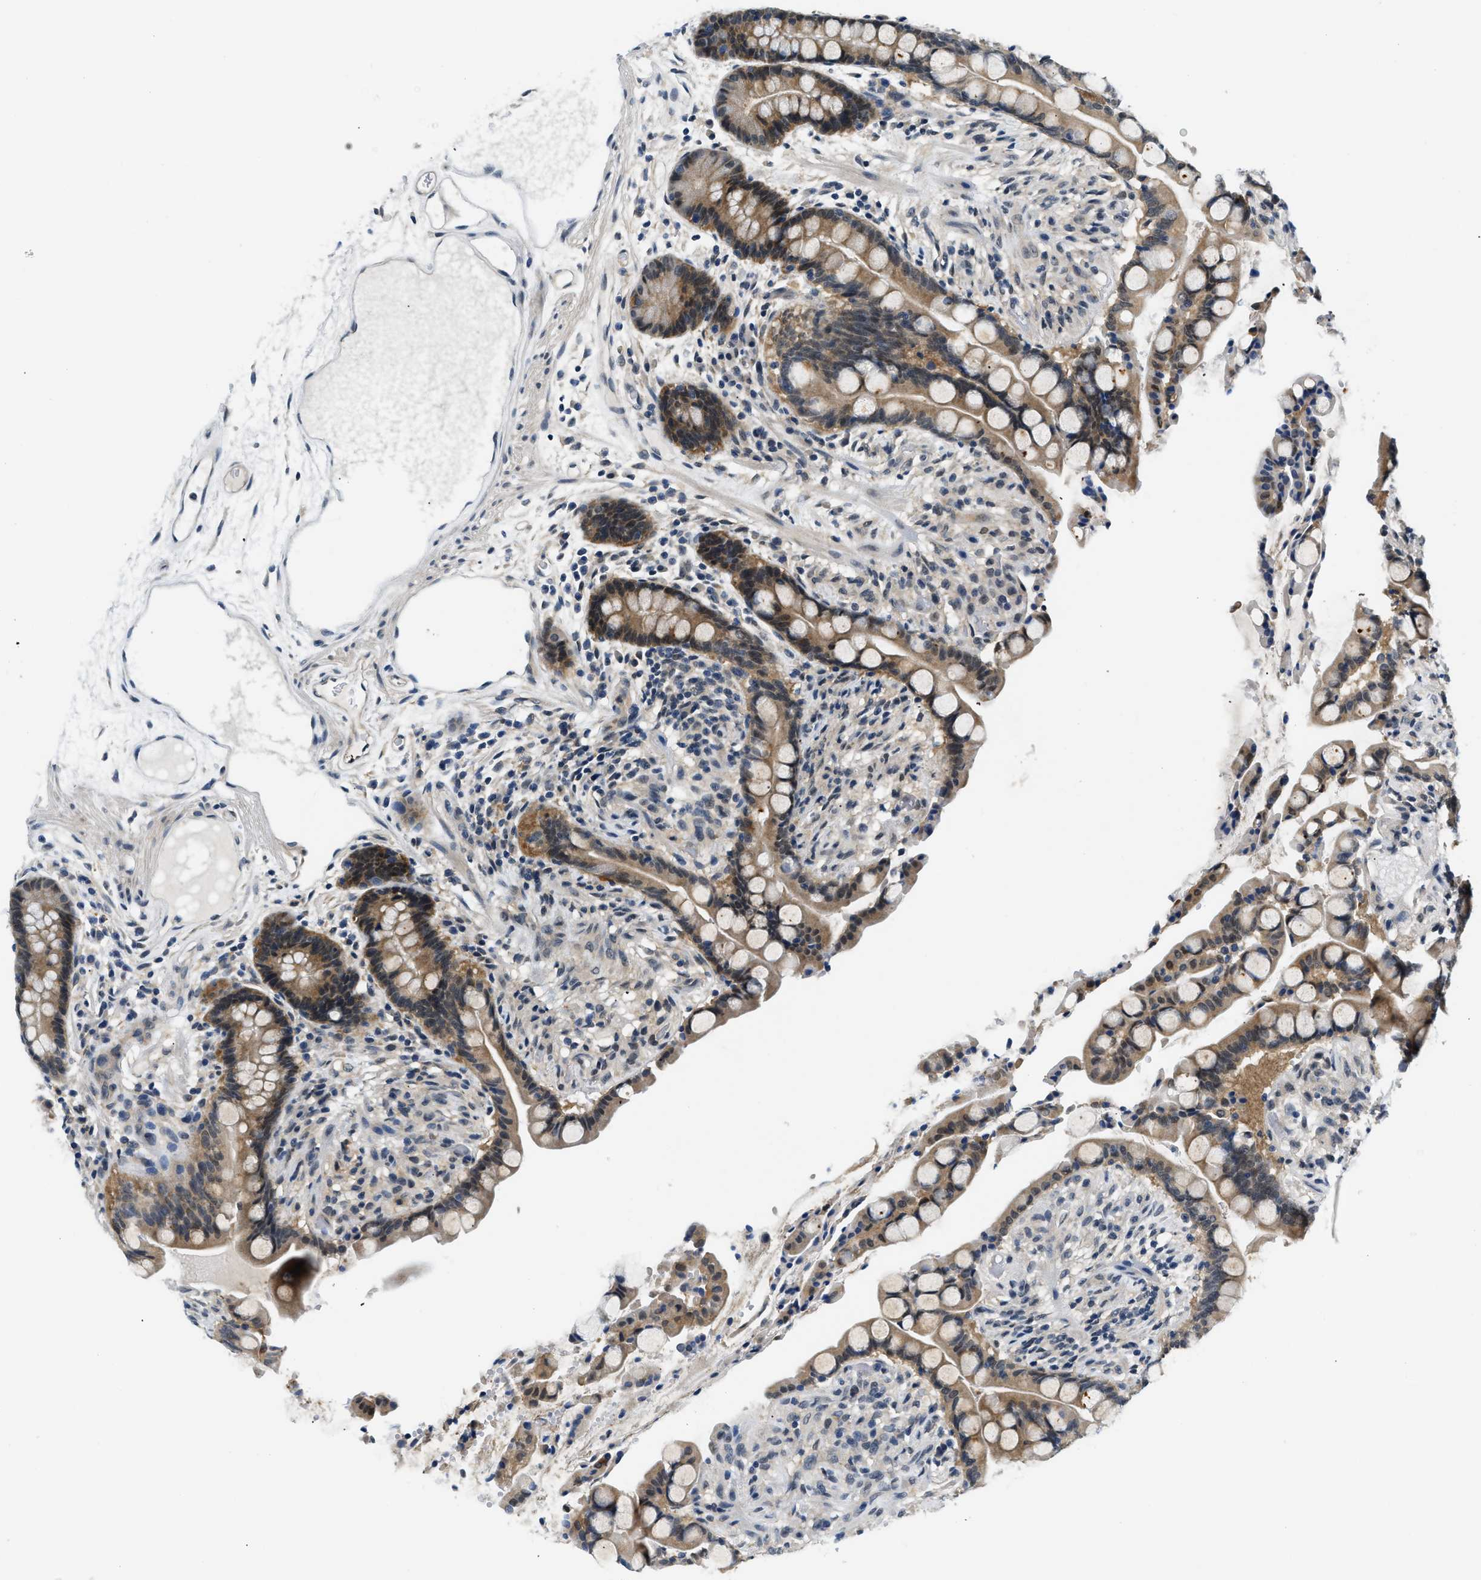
{"staining": {"intensity": "weak", "quantity": "25%-75%", "location": "cytoplasmic/membranous"}, "tissue": "colon", "cell_type": "Endothelial cells", "image_type": "normal", "snomed": [{"axis": "morphology", "description": "Normal tissue, NOS"}, {"axis": "topography", "description": "Colon"}], "caption": "Colon stained for a protein (brown) demonstrates weak cytoplasmic/membranous positive positivity in about 25%-75% of endothelial cells.", "gene": "SMAD4", "patient": {"sex": "male", "age": 73}}